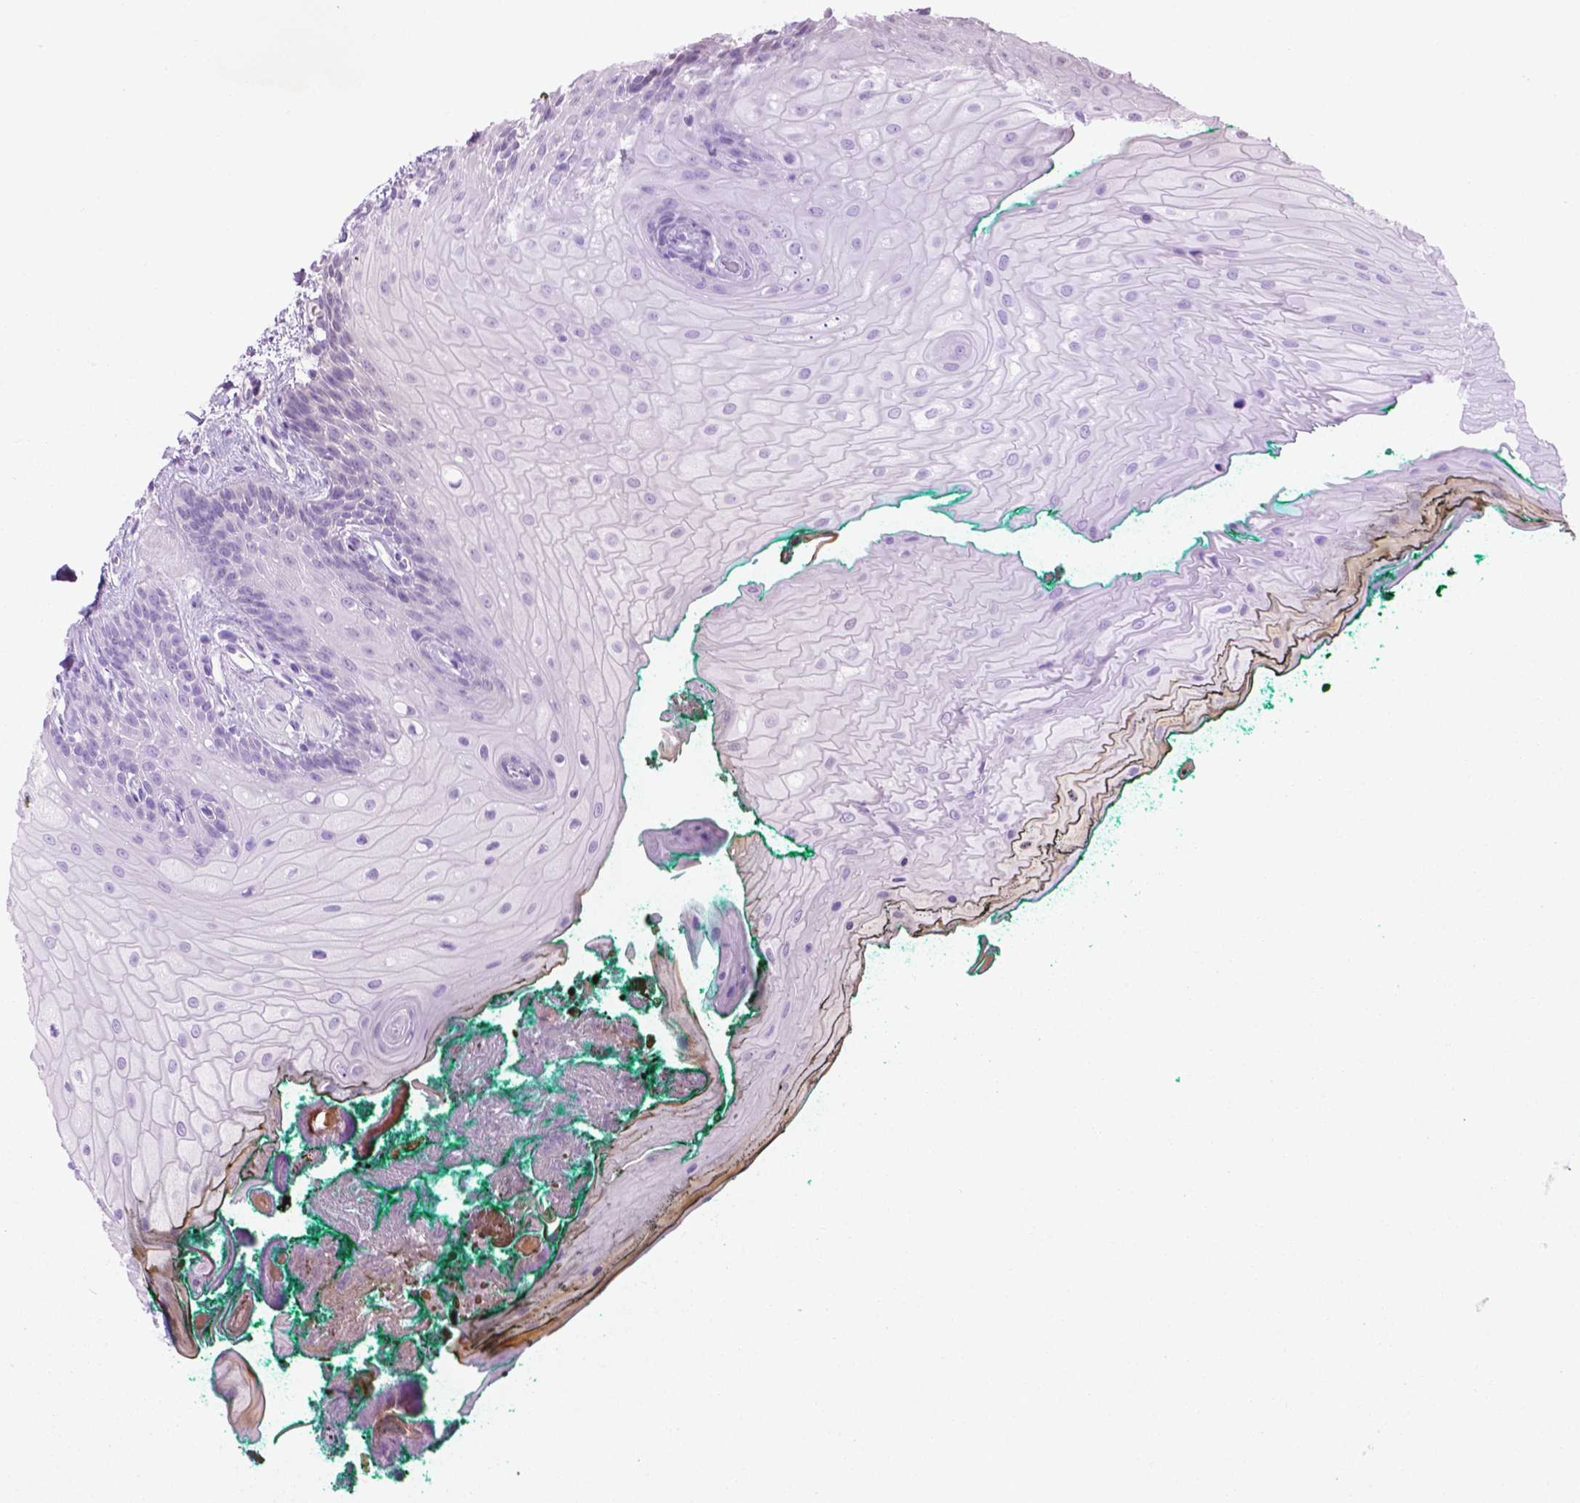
{"staining": {"intensity": "weak", "quantity": "<25%", "location": "cytoplasmic/membranous"}, "tissue": "oral mucosa", "cell_type": "Squamous epithelial cells", "image_type": "normal", "snomed": [{"axis": "morphology", "description": "Normal tissue, NOS"}, {"axis": "topography", "description": "Oral tissue"}], "caption": "Immunohistochemistry image of unremarkable human oral mucosa stained for a protein (brown), which exhibits no positivity in squamous epithelial cells.", "gene": "PYCR3", "patient": {"sex": "female", "age": 68}}